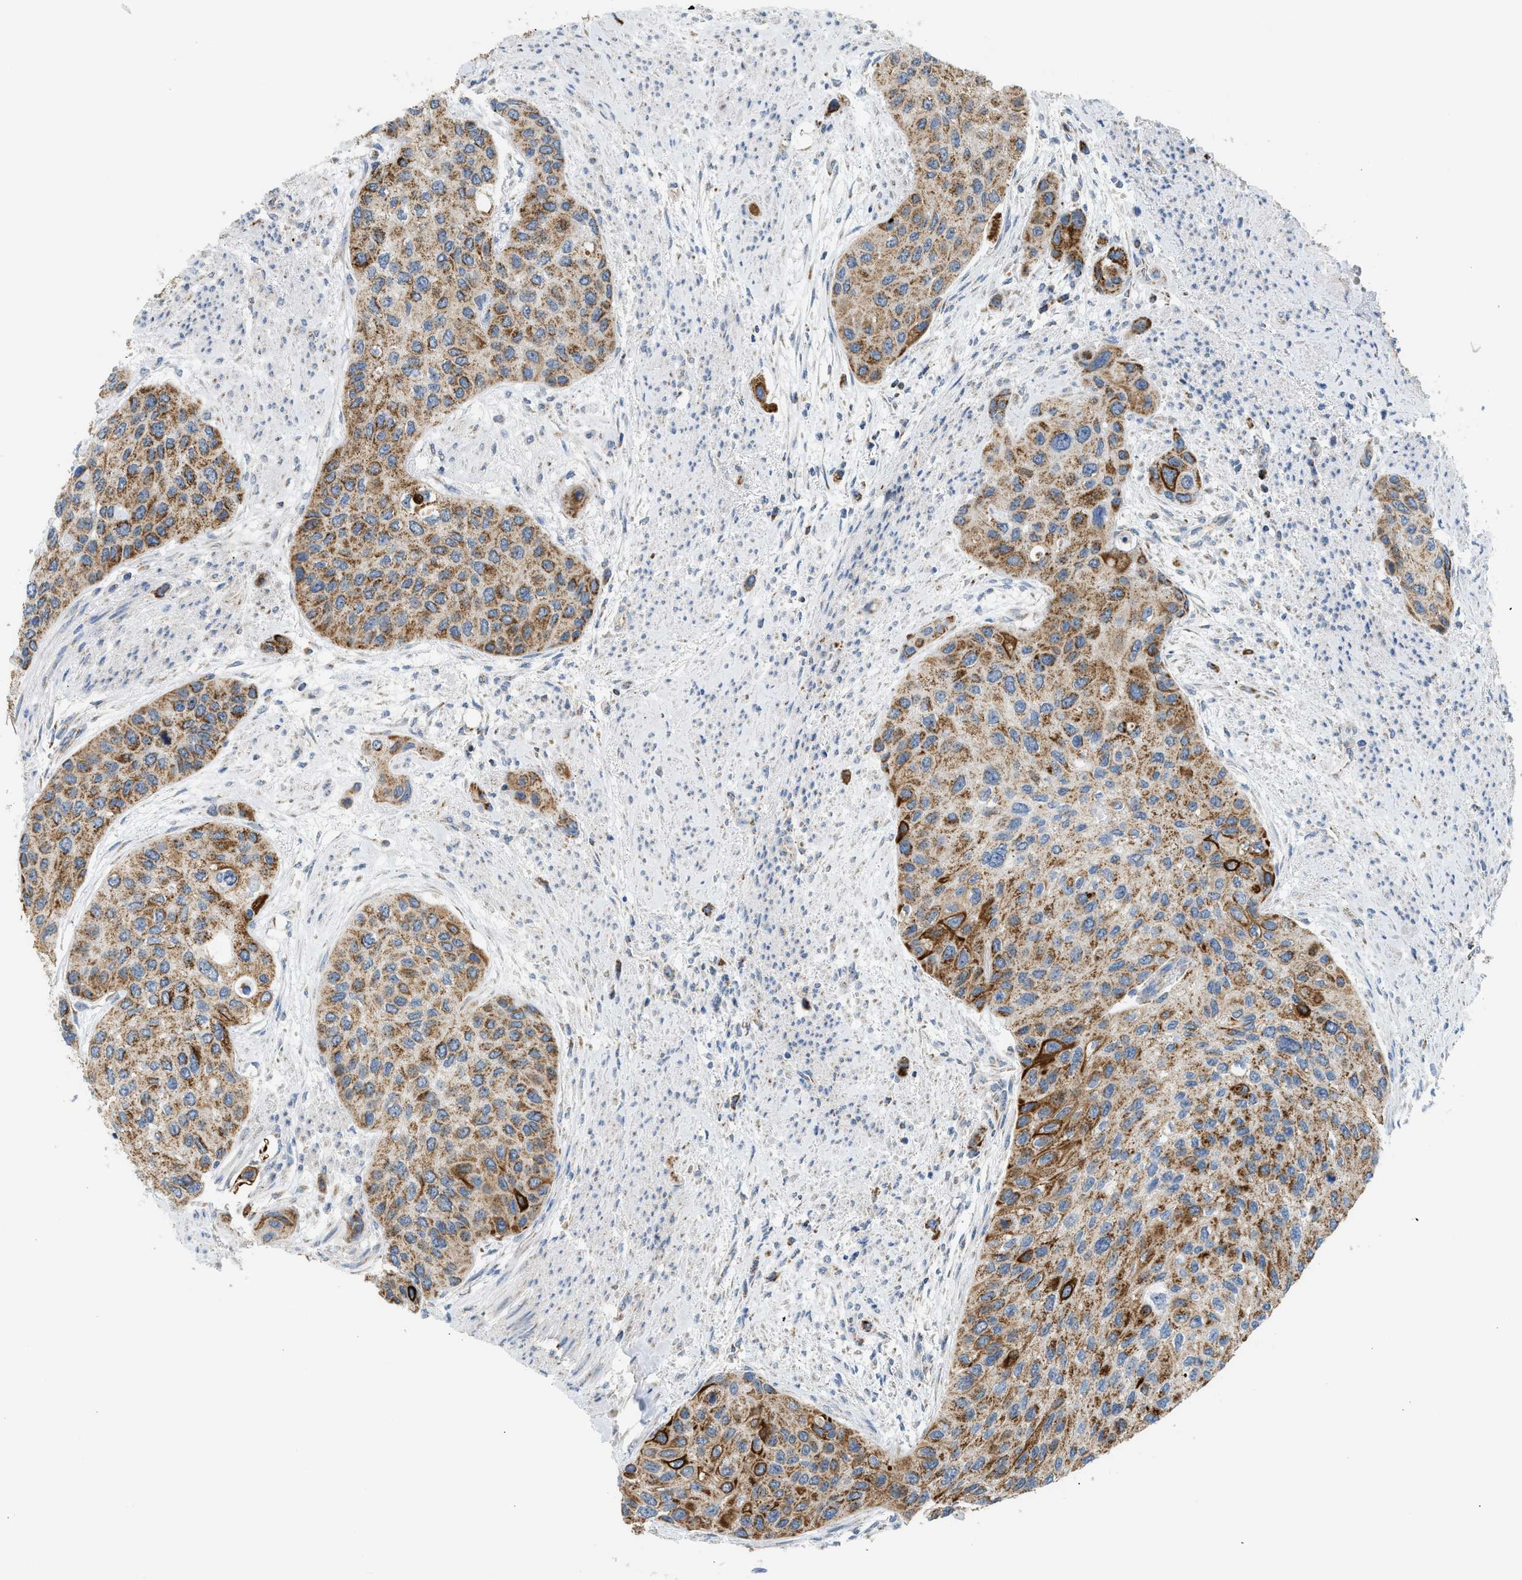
{"staining": {"intensity": "moderate", "quantity": ">75%", "location": "cytoplasmic/membranous"}, "tissue": "urothelial cancer", "cell_type": "Tumor cells", "image_type": "cancer", "snomed": [{"axis": "morphology", "description": "Urothelial carcinoma, High grade"}, {"axis": "topography", "description": "Urinary bladder"}], "caption": "DAB immunohistochemical staining of human urothelial cancer displays moderate cytoplasmic/membranous protein staining in approximately >75% of tumor cells.", "gene": "GOT2", "patient": {"sex": "female", "age": 56}}